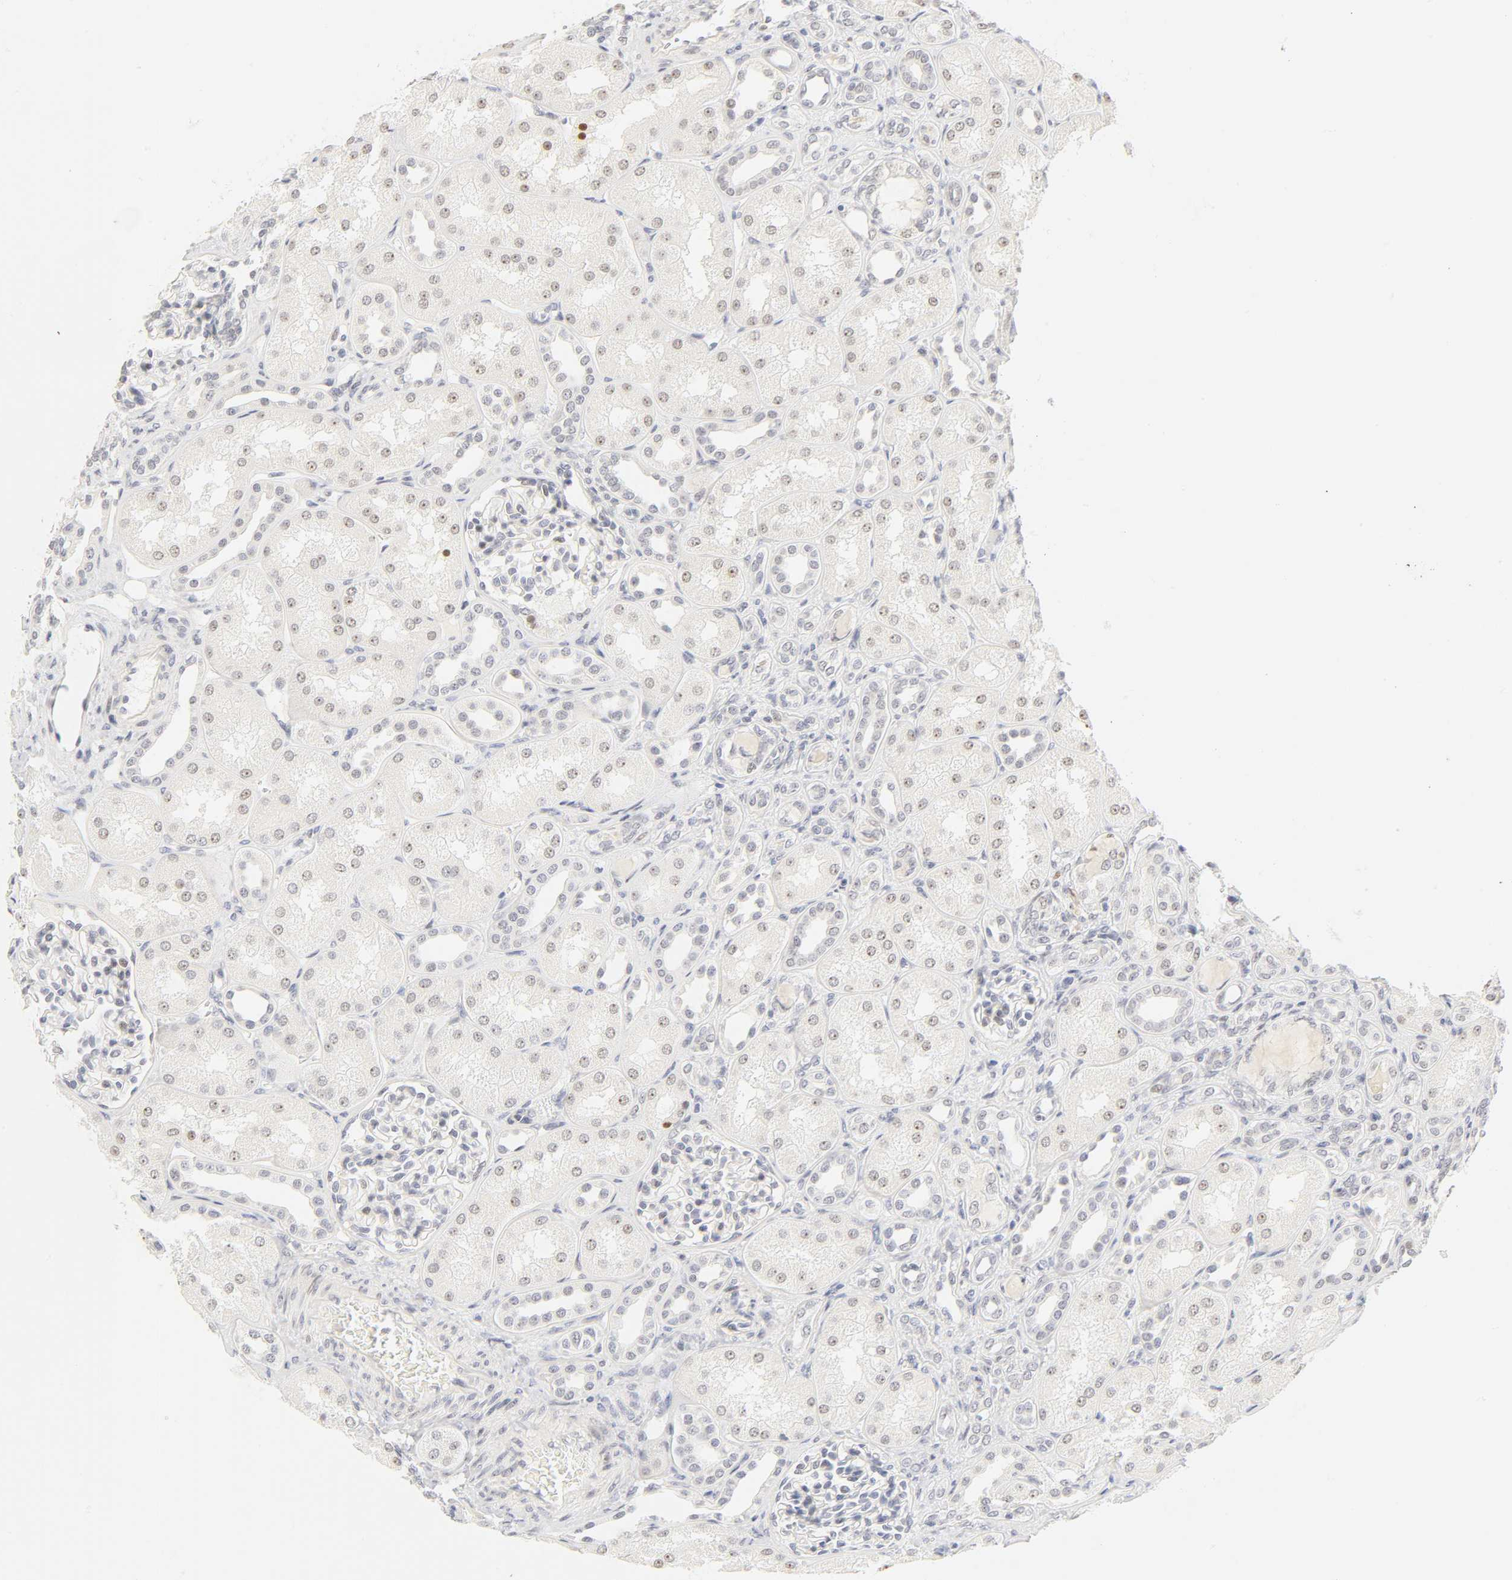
{"staining": {"intensity": "negative", "quantity": "none", "location": "none"}, "tissue": "kidney", "cell_type": "Cells in glomeruli", "image_type": "normal", "snomed": [{"axis": "morphology", "description": "Normal tissue, NOS"}, {"axis": "topography", "description": "Kidney"}], "caption": "The IHC histopathology image has no significant positivity in cells in glomeruli of kidney.", "gene": "MNAT1", "patient": {"sex": "male", "age": 7}}